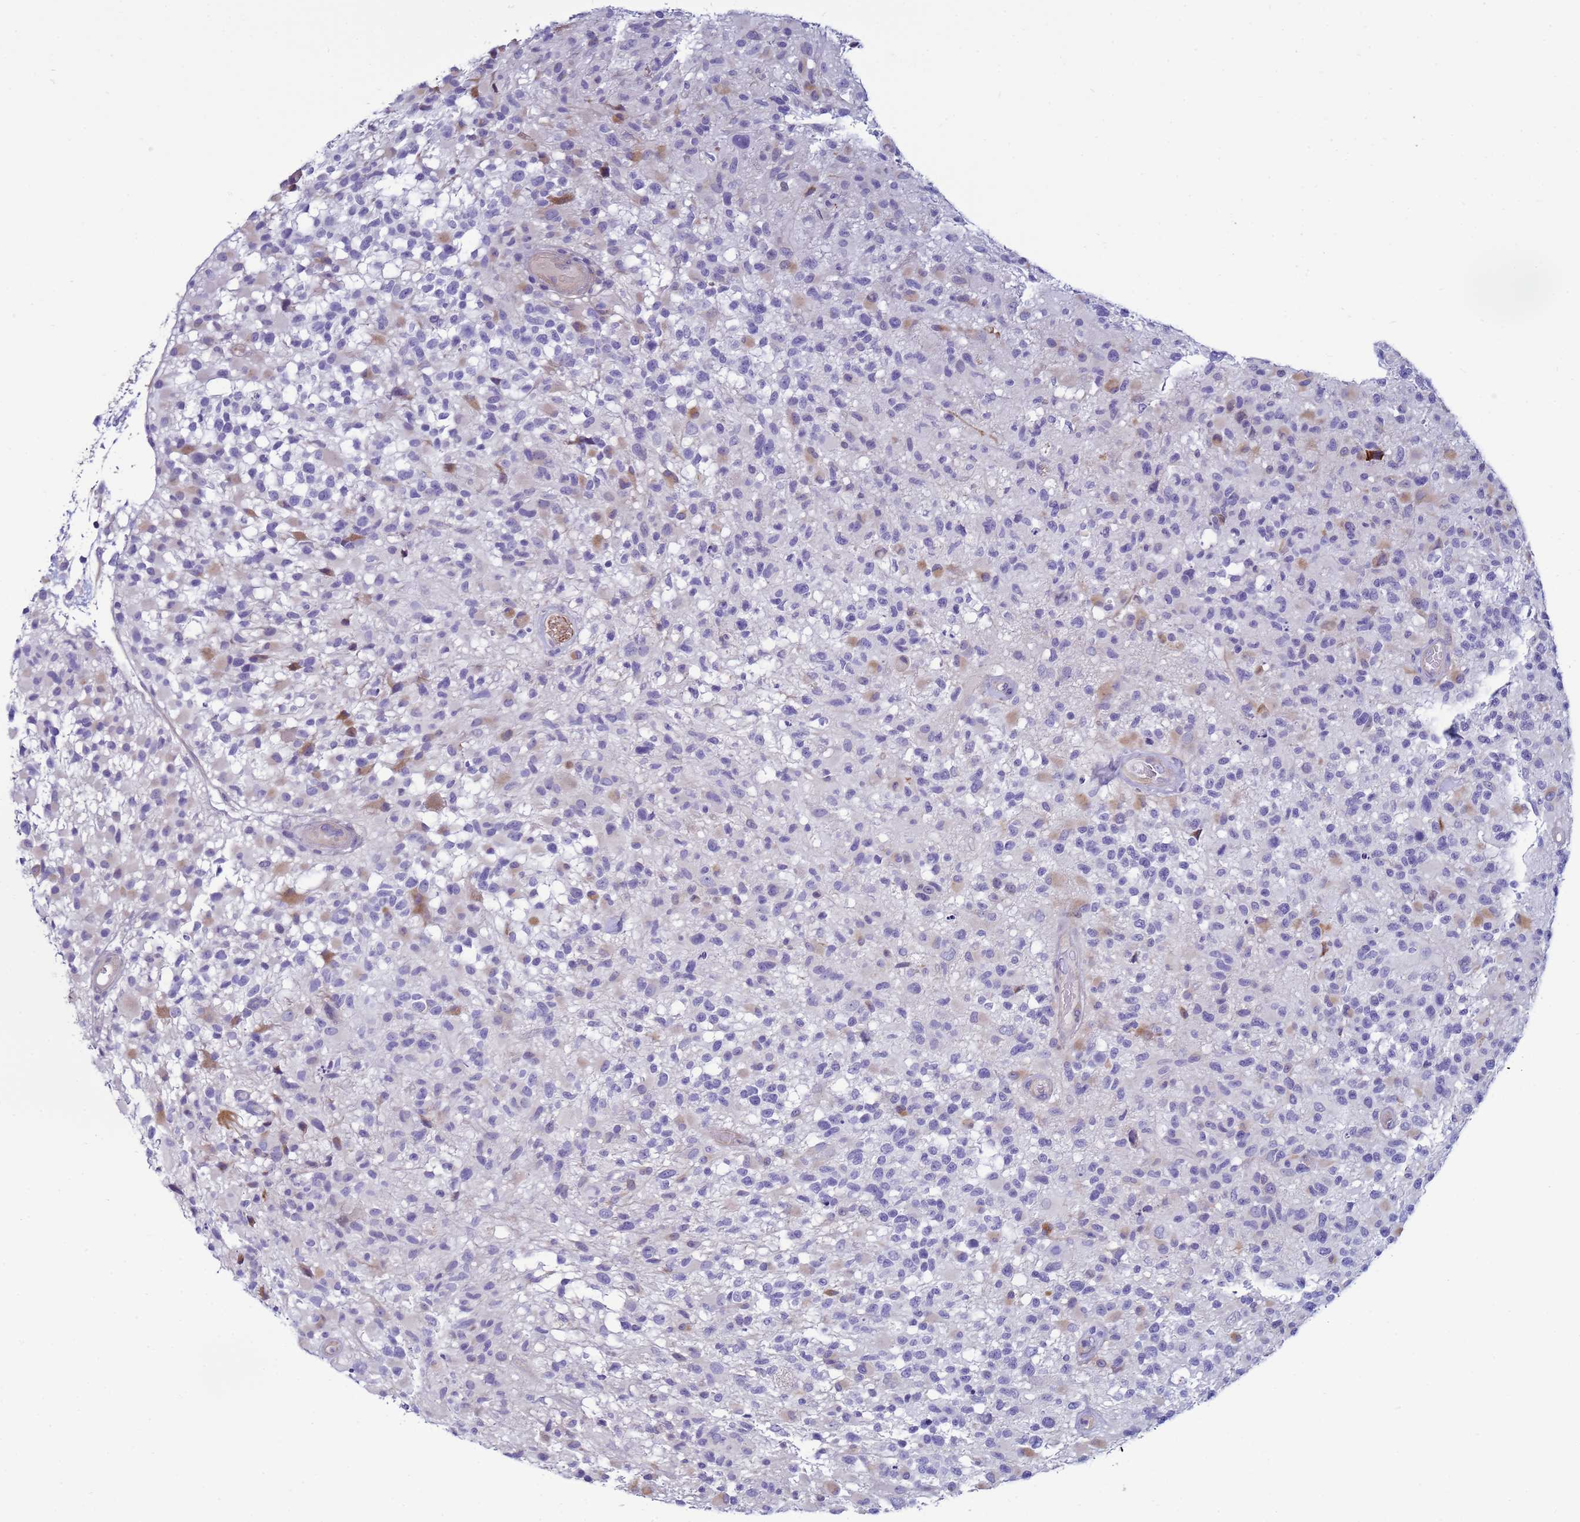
{"staining": {"intensity": "moderate", "quantity": "<25%", "location": "cytoplasmic/membranous"}, "tissue": "glioma", "cell_type": "Tumor cells", "image_type": "cancer", "snomed": [{"axis": "morphology", "description": "Glioma, malignant, High grade"}, {"axis": "morphology", "description": "Glioblastoma, NOS"}, {"axis": "topography", "description": "Brain"}], "caption": "IHC staining of glioblastoma, which exhibits low levels of moderate cytoplasmic/membranous expression in approximately <25% of tumor cells indicating moderate cytoplasmic/membranous protein expression. The staining was performed using DAB (3,3'-diaminobenzidine) (brown) for protein detection and nuclei were counterstained in hematoxylin (blue).", "gene": "TRPC6", "patient": {"sex": "male", "age": 60}}